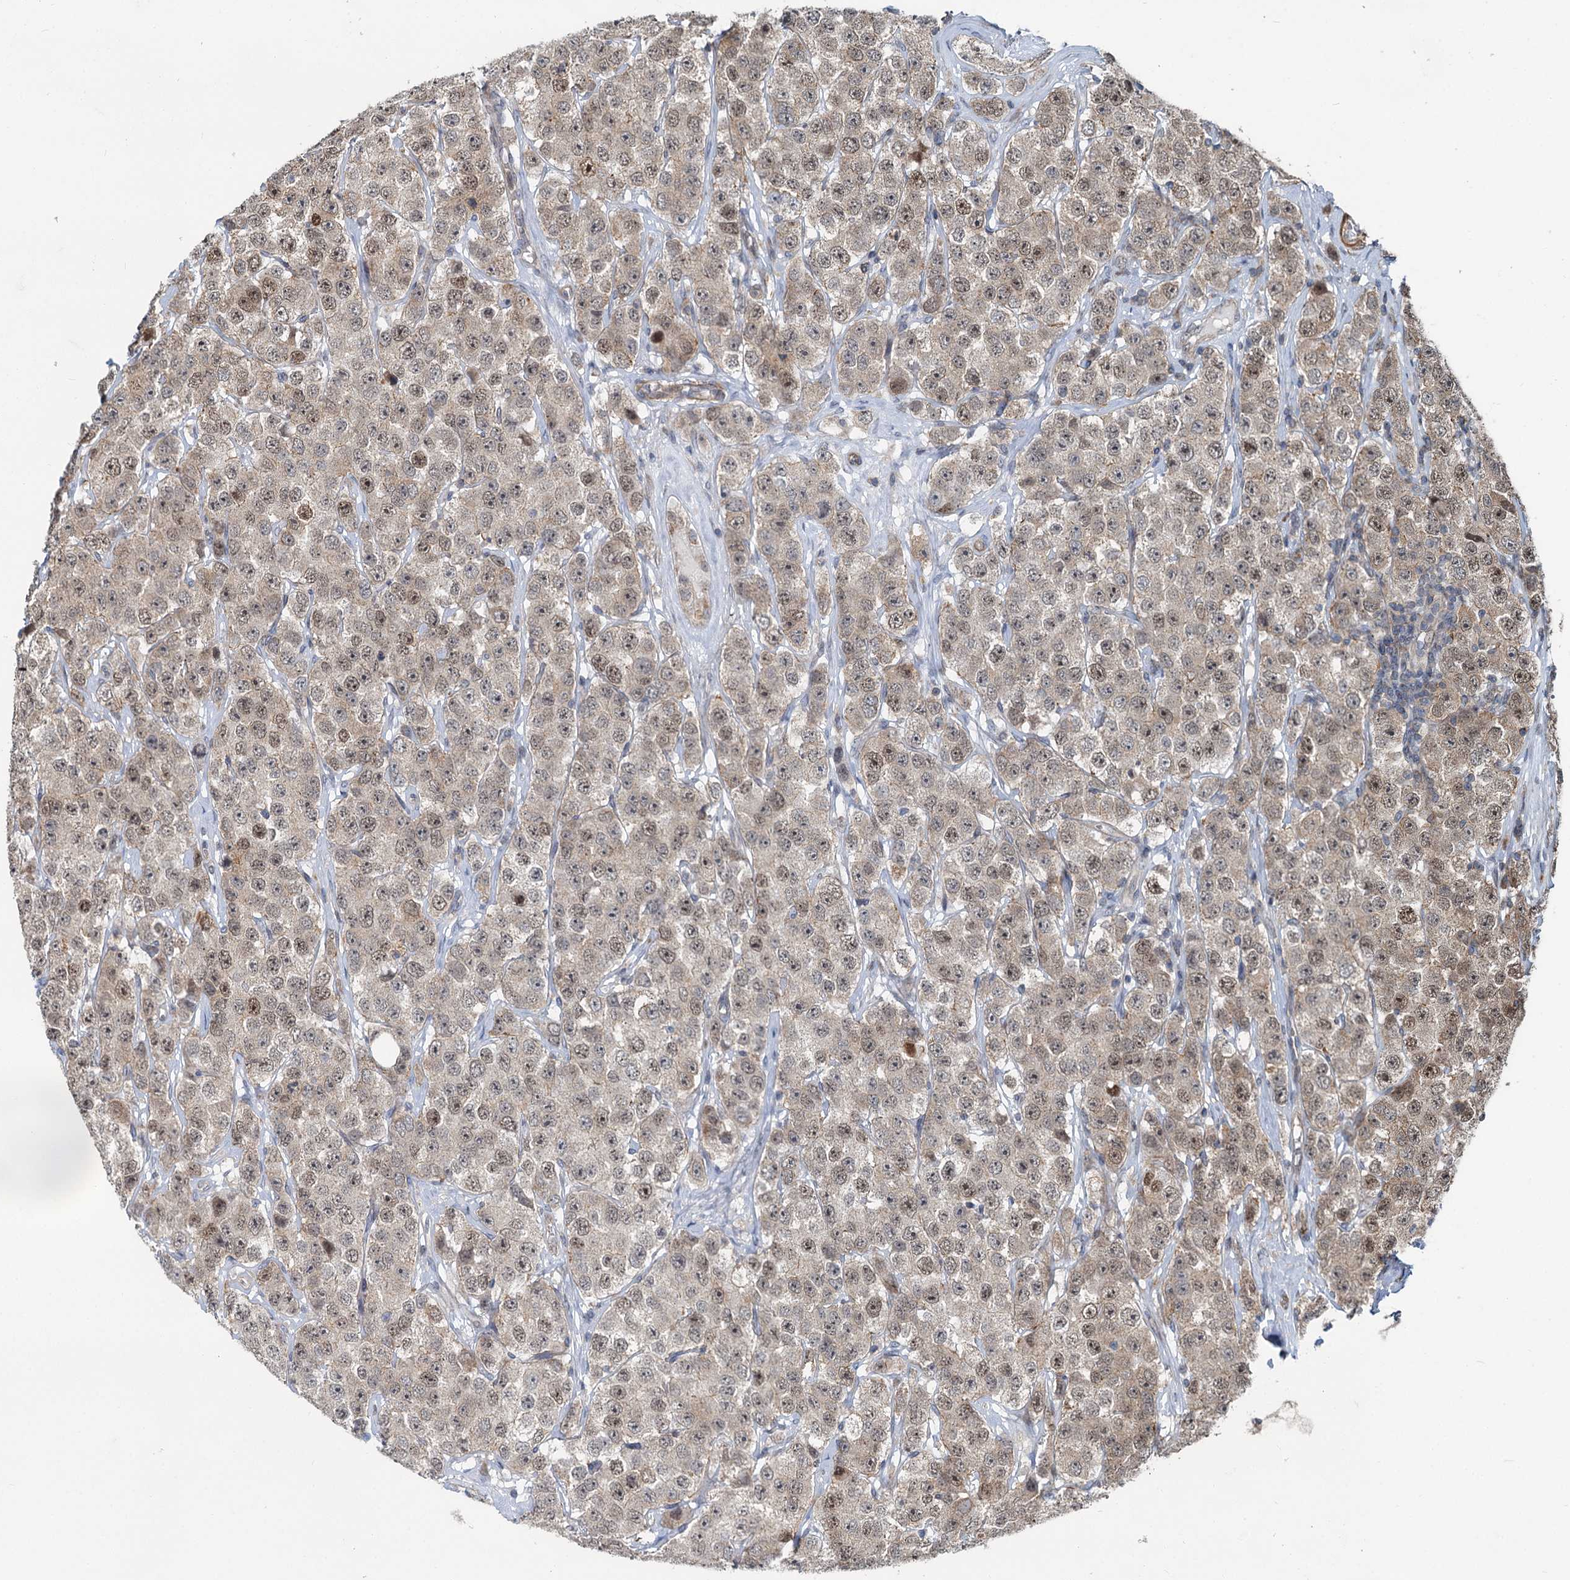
{"staining": {"intensity": "weak", "quantity": ">75%", "location": "cytoplasmic/membranous,nuclear"}, "tissue": "testis cancer", "cell_type": "Tumor cells", "image_type": "cancer", "snomed": [{"axis": "morphology", "description": "Seminoma, NOS"}, {"axis": "topography", "description": "Testis"}], "caption": "Brown immunohistochemical staining in human testis cancer displays weak cytoplasmic/membranous and nuclear expression in approximately >75% of tumor cells.", "gene": "ADCY2", "patient": {"sex": "male", "age": 28}}